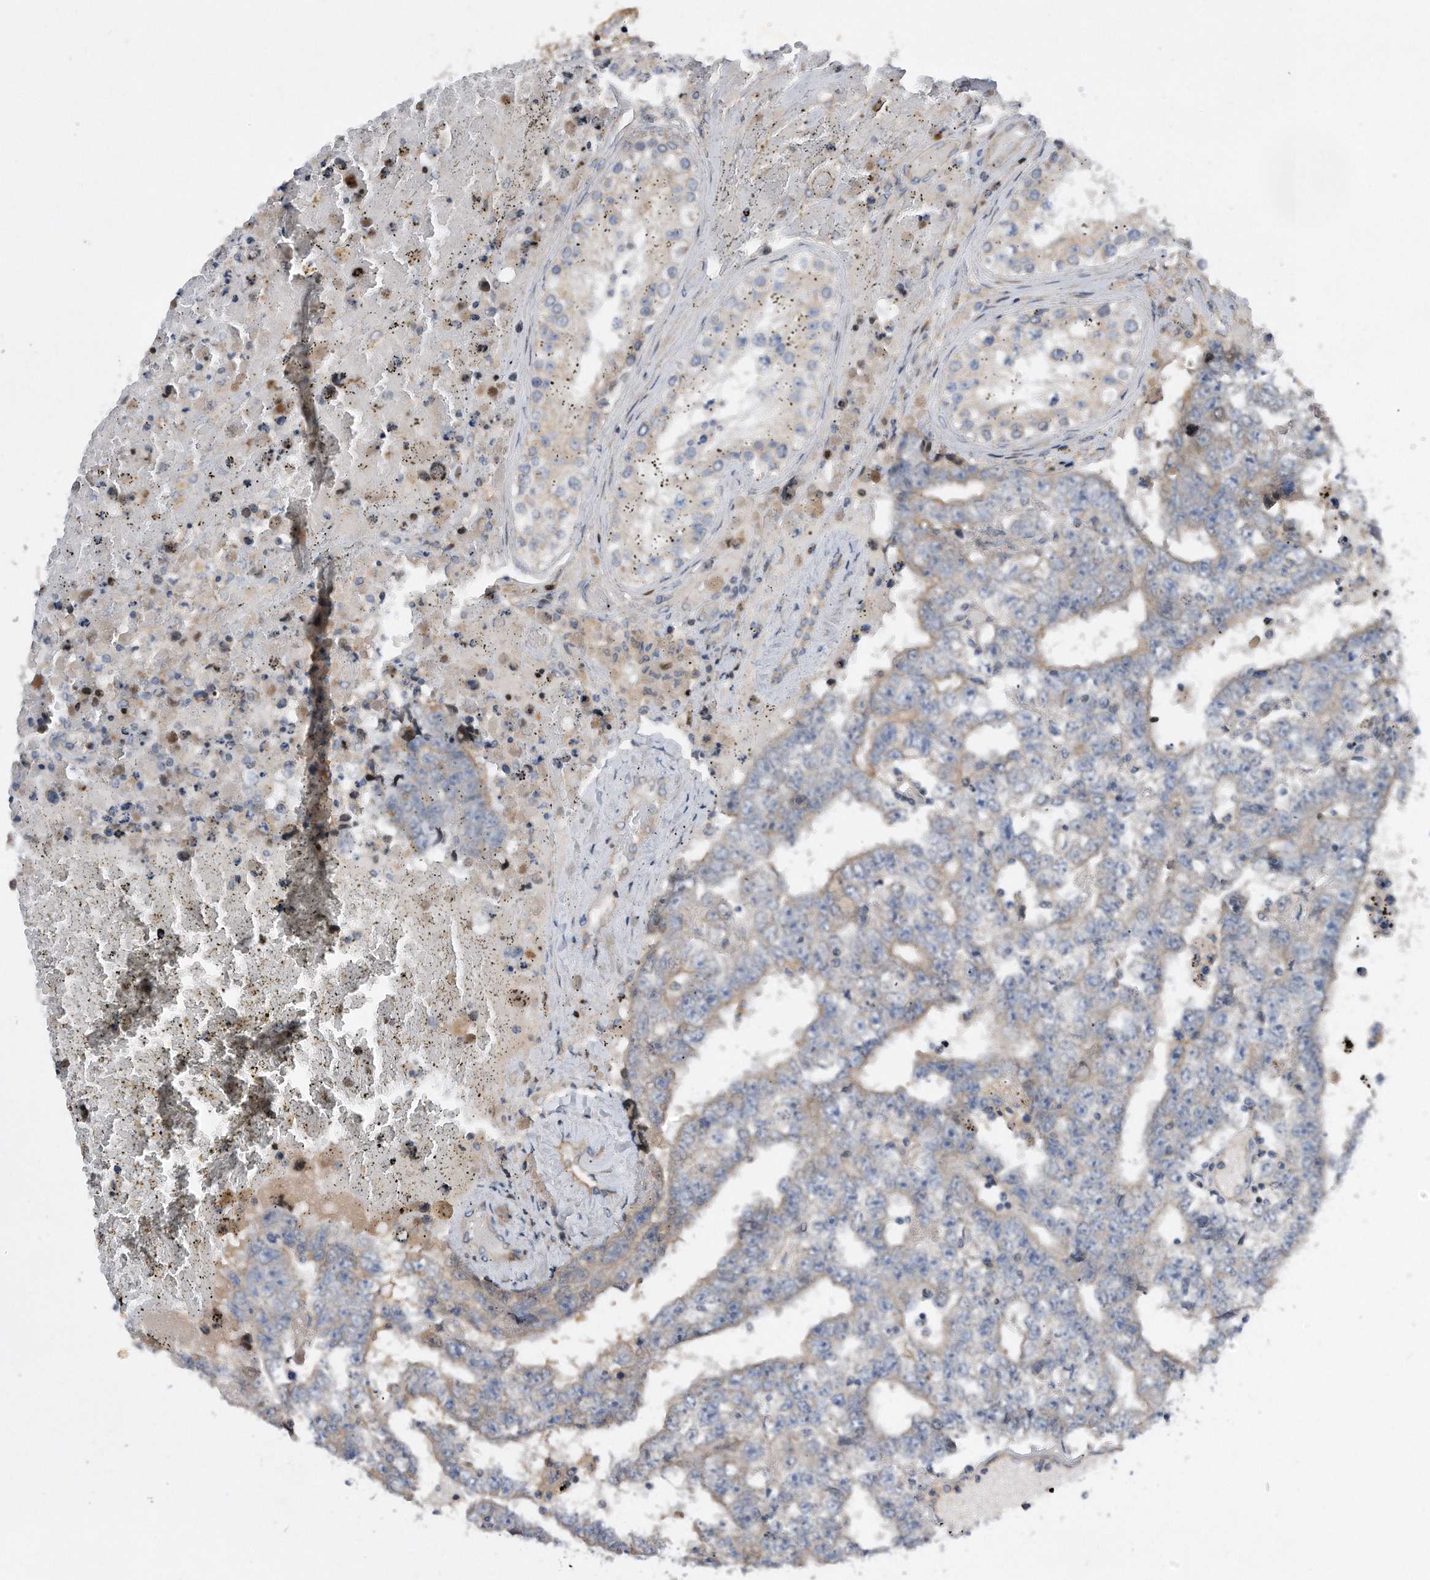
{"staining": {"intensity": "weak", "quantity": "<25%", "location": "cytoplasmic/membranous"}, "tissue": "testis cancer", "cell_type": "Tumor cells", "image_type": "cancer", "snomed": [{"axis": "morphology", "description": "Carcinoma, Embryonal, NOS"}, {"axis": "topography", "description": "Testis"}], "caption": "Tumor cells show no significant protein expression in testis embryonal carcinoma. The staining is performed using DAB (3,3'-diaminobenzidine) brown chromogen with nuclei counter-stained in using hematoxylin.", "gene": "CDH12", "patient": {"sex": "male", "age": 25}}